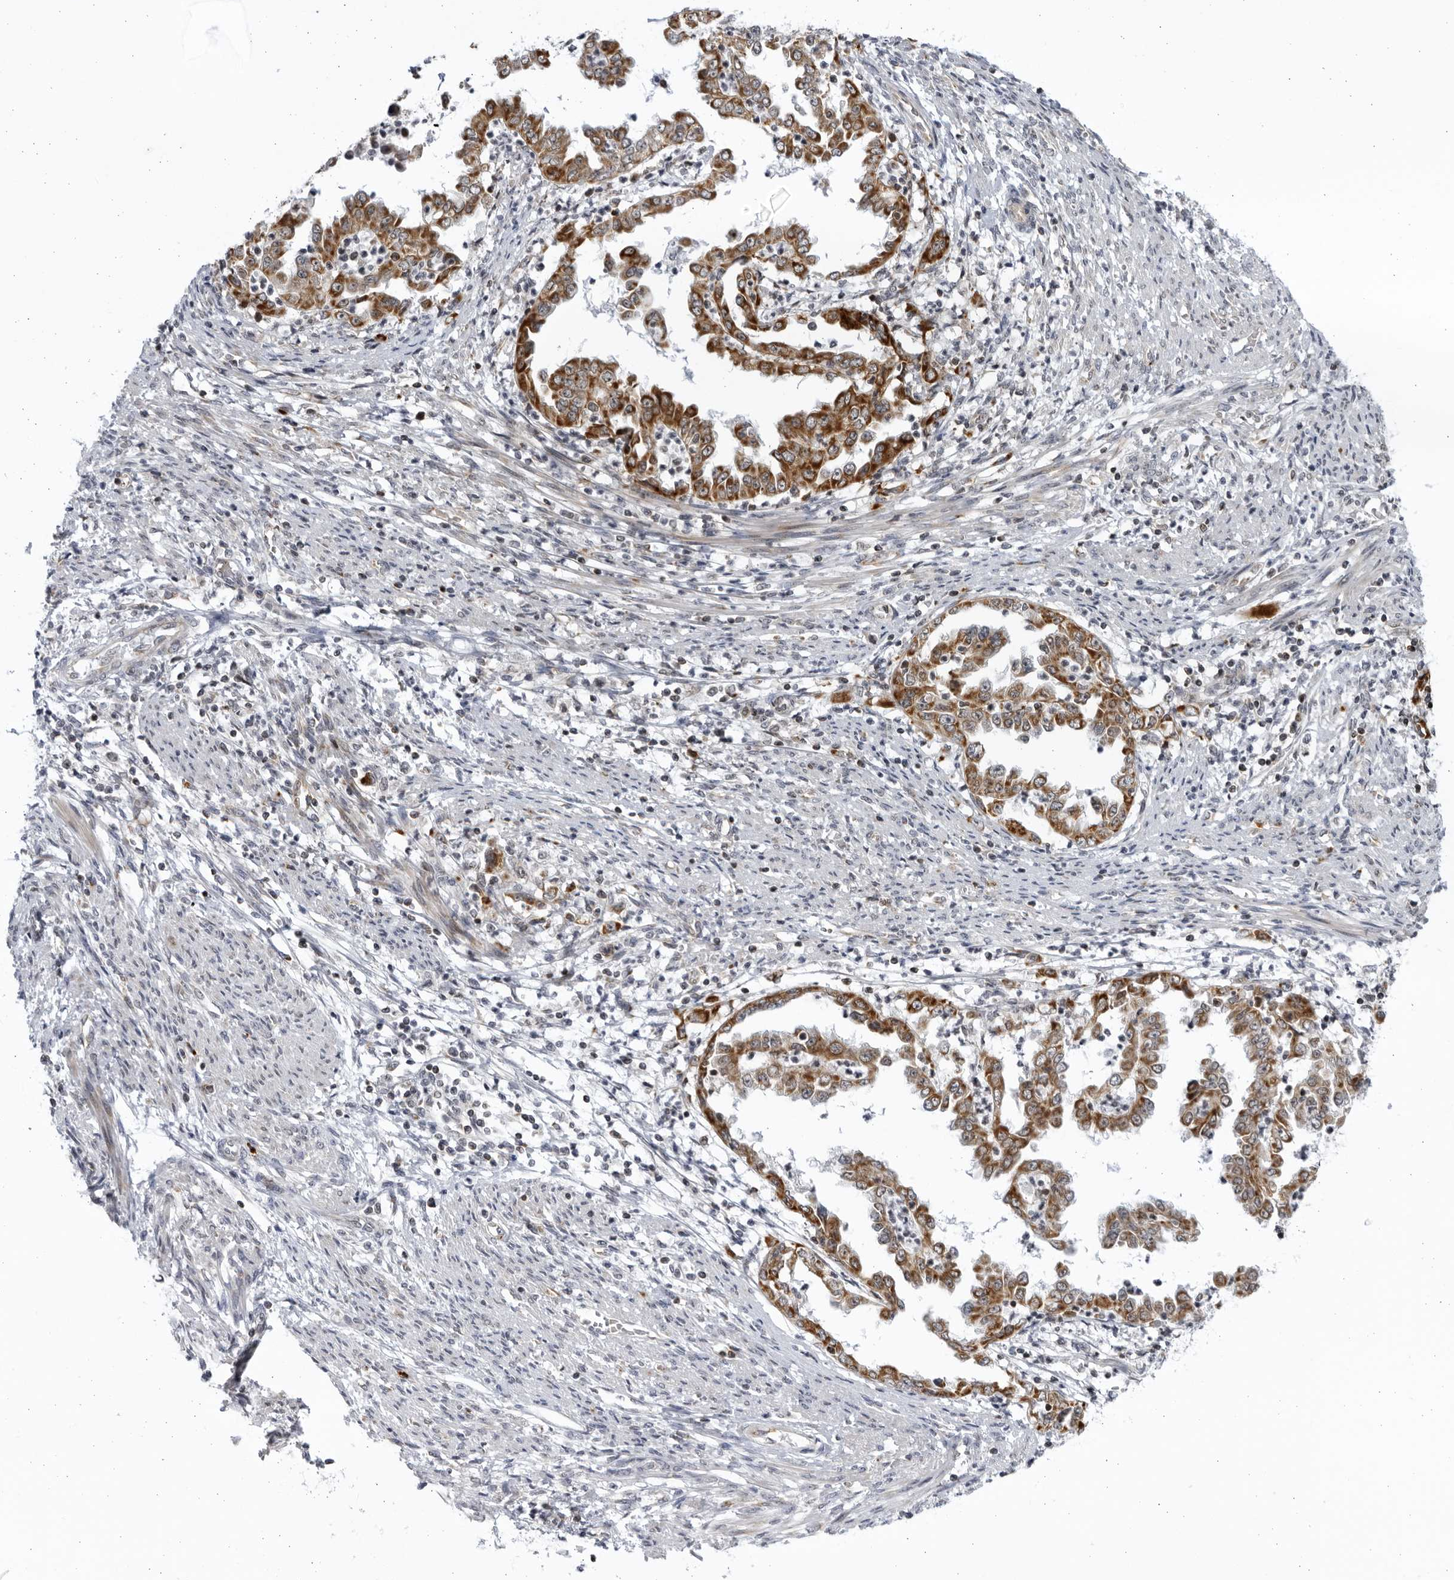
{"staining": {"intensity": "strong", "quantity": ">75%", "location": "cytoplasmic/membranous"}, "tissue": "endometrial cancer", "cell_type": "Tumor cells", "image_type": "cancer", "snomed": [{"axis": "morphology", "description": "Adenocarcinoma, NOS"}, {"axis": "topography", "description": "Endometrium"}], "caption": "Protein expression by immunohistochemistry reveals strong cytoplasmic/membranous expression in approximately >75% of tumor cells in endometrial cancer.", "gene": "SLC25A22", "patient": {"sex": "female", "age": 85}}